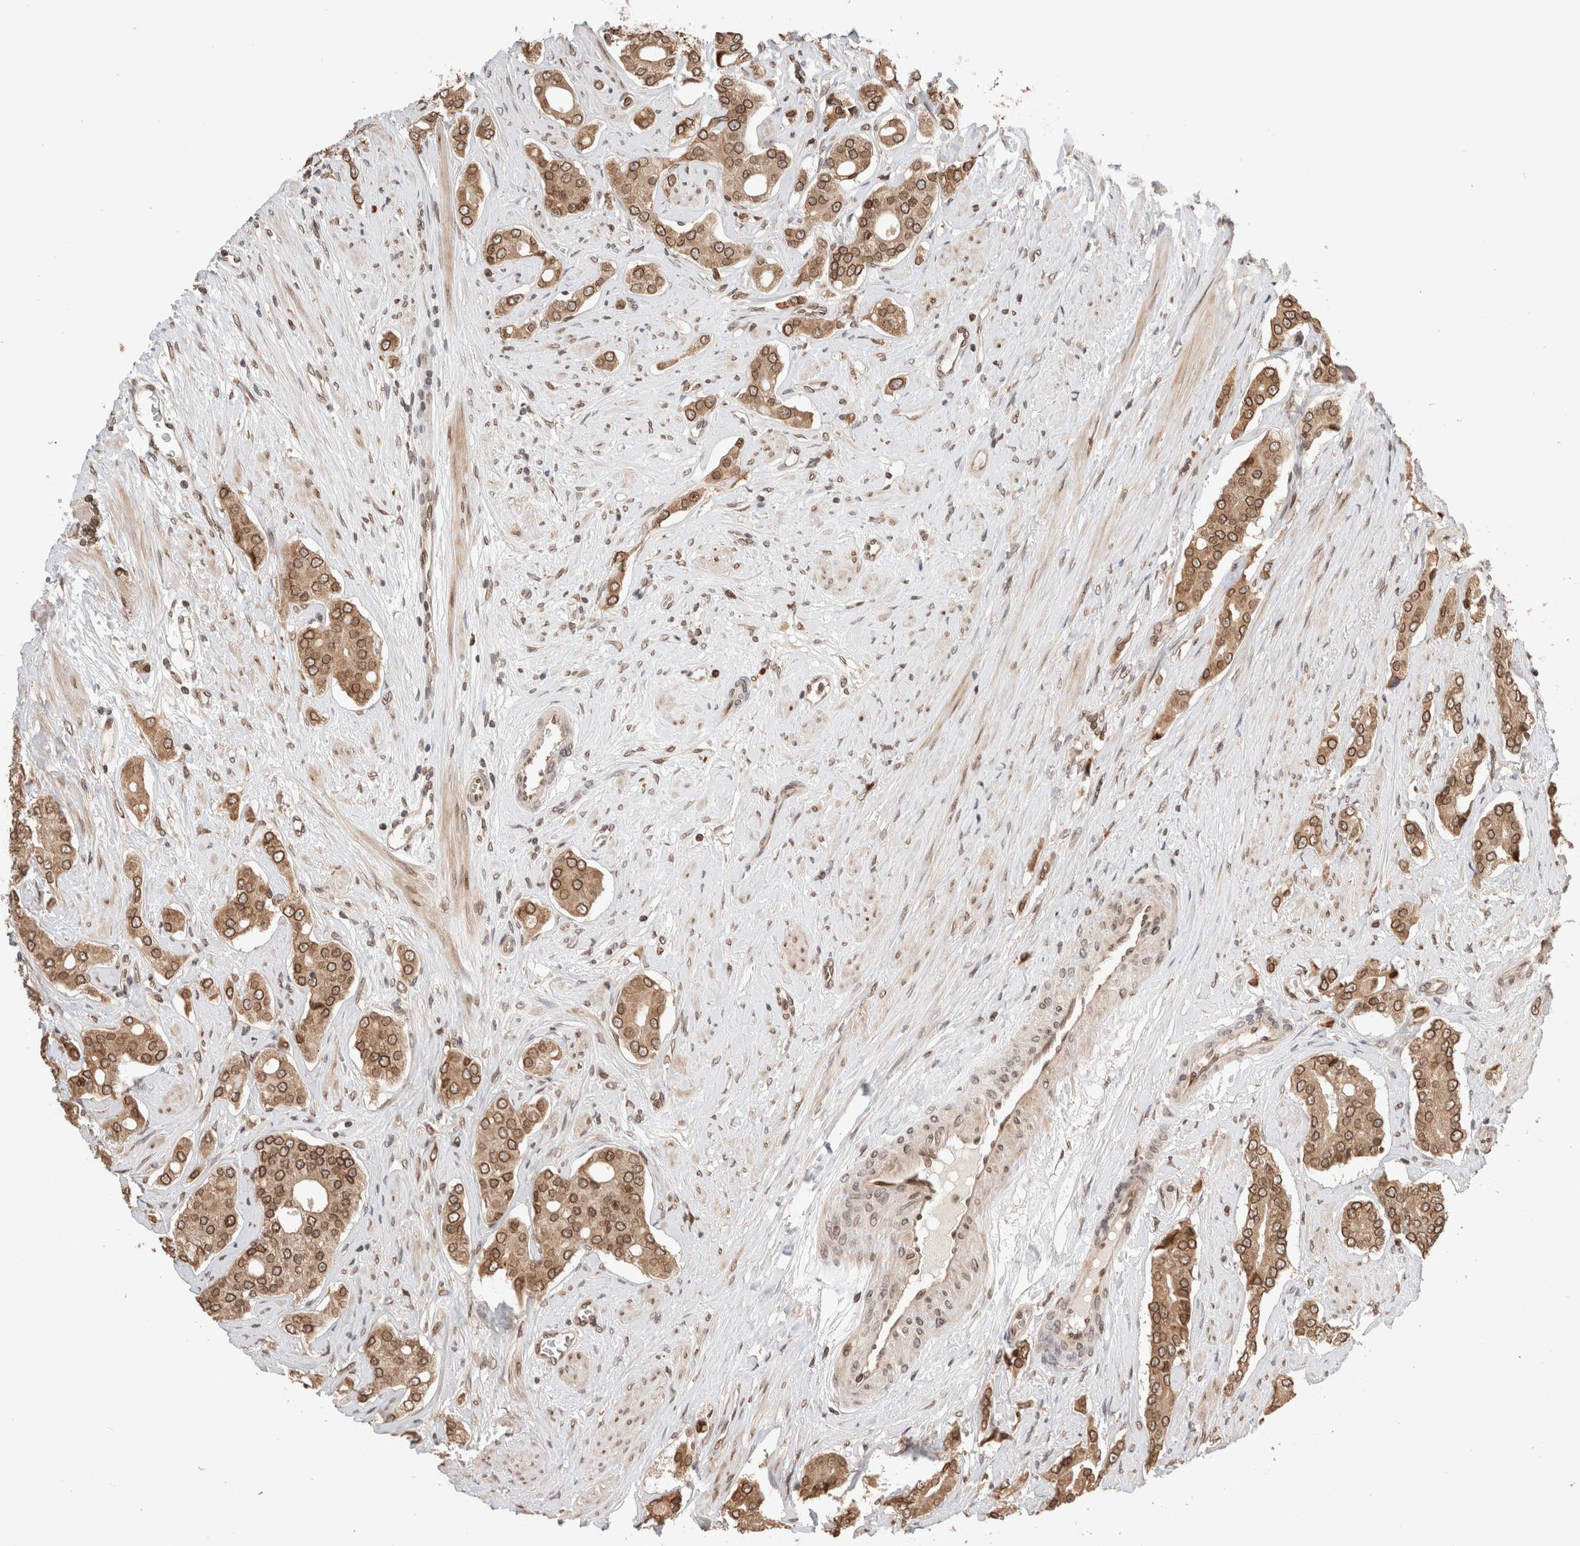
{"staining": {"intensity": "strong", "quantity": ">75%", "location": "cytoplasmic/membranous,nuclear"}, "tissue": "prostate cancer", "cell_type": "Tumor cells", "image_type": "cancer", "snomed": [{"axis": "morphology", "description": "Adenocarcinoma, High grade"}, {"axis": "topography", "description": "Prostate"}], "caption": "Brown immunohistochemical staining in prostate adenocarcinoma (high-grade) shows strong cytoplasmic/membranous and nuclear positivity in approximately >75% of tumor cells.", "gene": "TPR", "patient": {"sex": "male", "age": 71}}